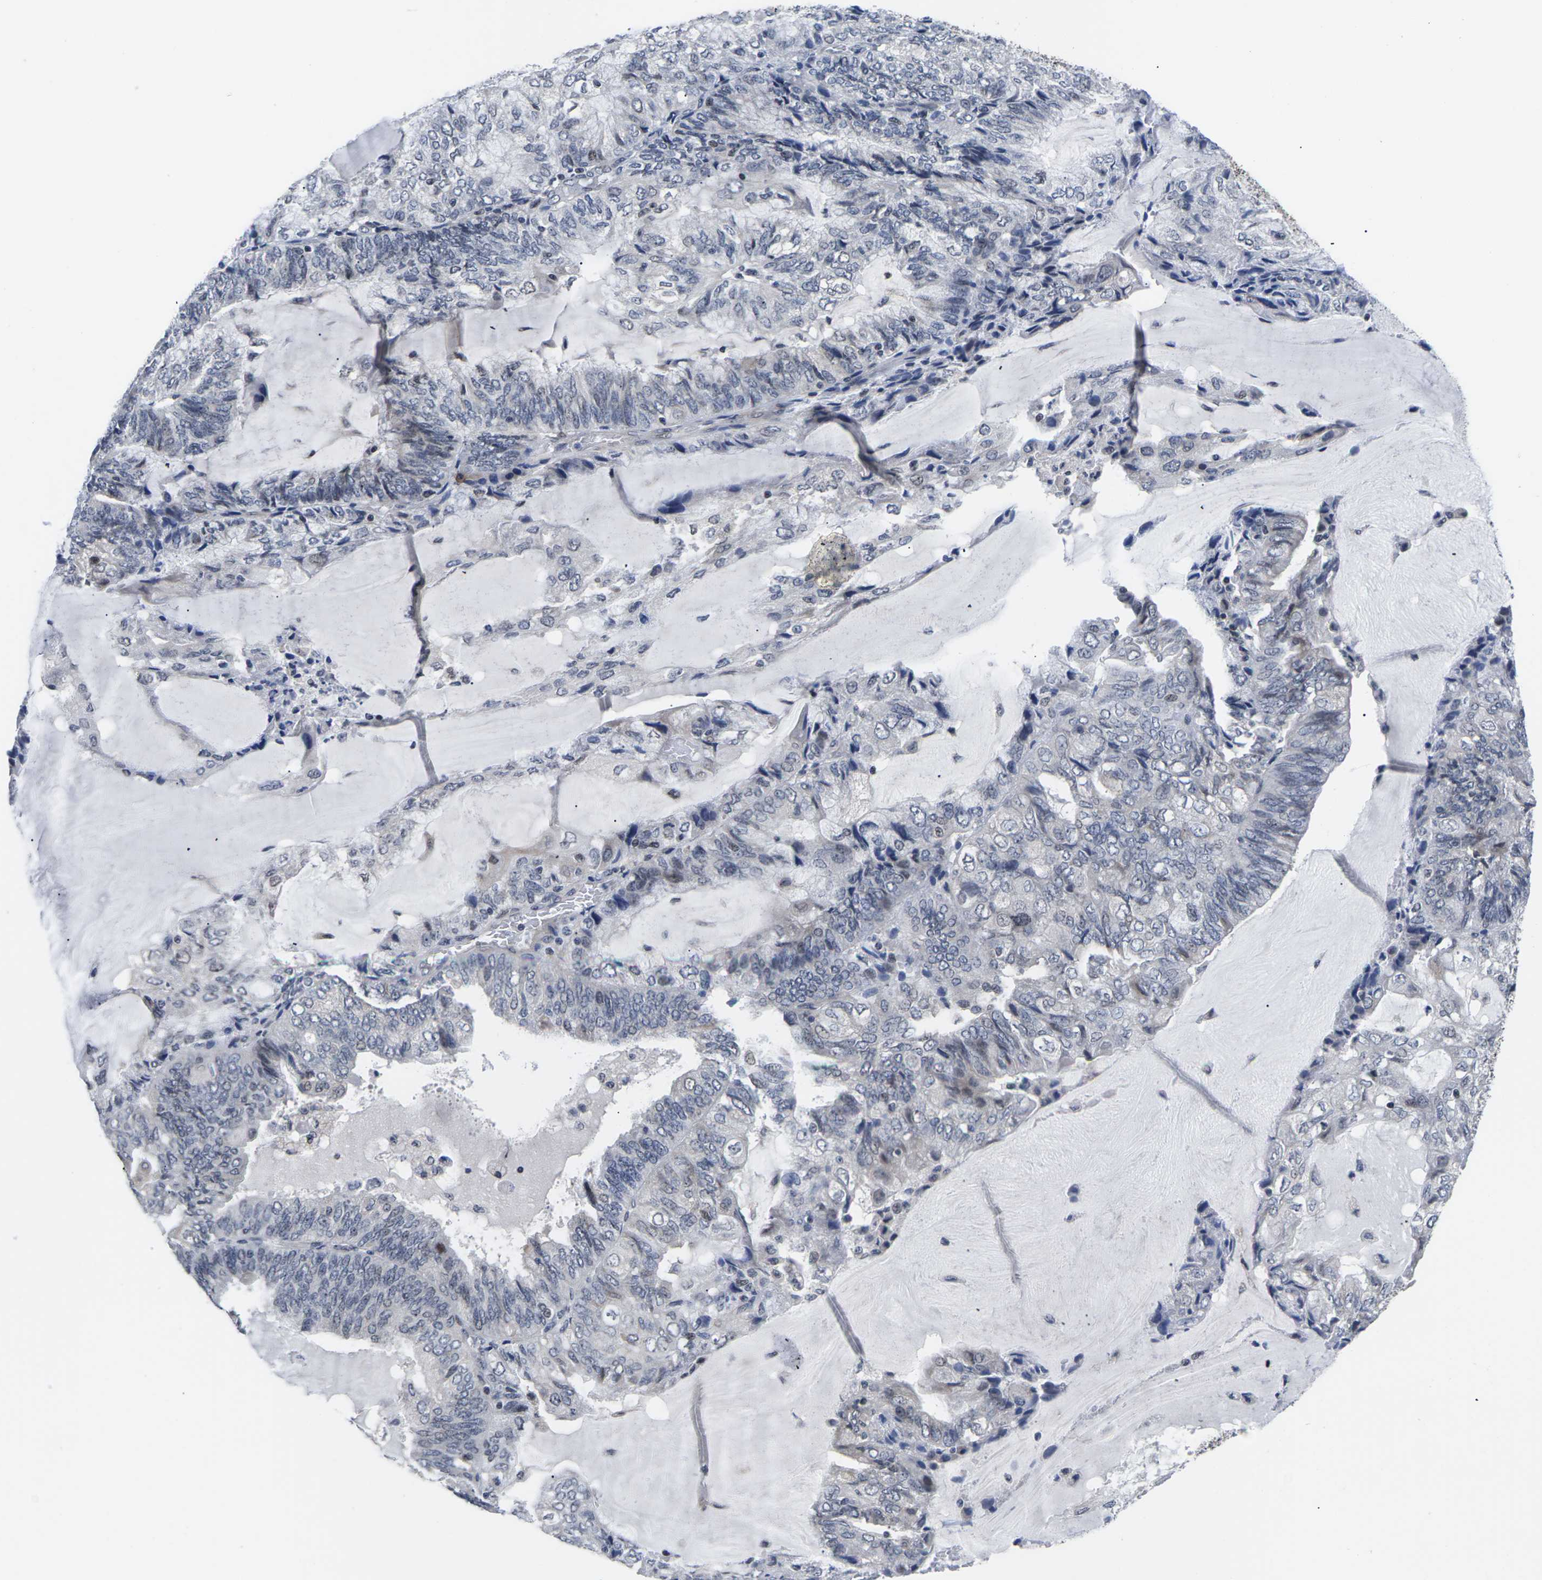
{"staining": {"intensity": "negative", "quantity": "none", "location": "none"}, "tissue": "endometrial cancer", "cell_type": "Tumor cells", "image_type": "cancer", "snomed": [{"axis": "morphology", "description": "Adenocarcinoma, NOS"}, {"axis": "topography", "description": "Endometrium"}], "caption": "The immunohistochemistry histopathology image has no significant positivity in tumor cells of endometrial adenocarcinoma tissue. The staining is performed using DAB (3,3'-diaminobenzidine) brown chromogen with nuclei counter-stained in using hematoxylin.", "gene": "ST6GAL2", "patient": {"sex": "female", "age": 81}}